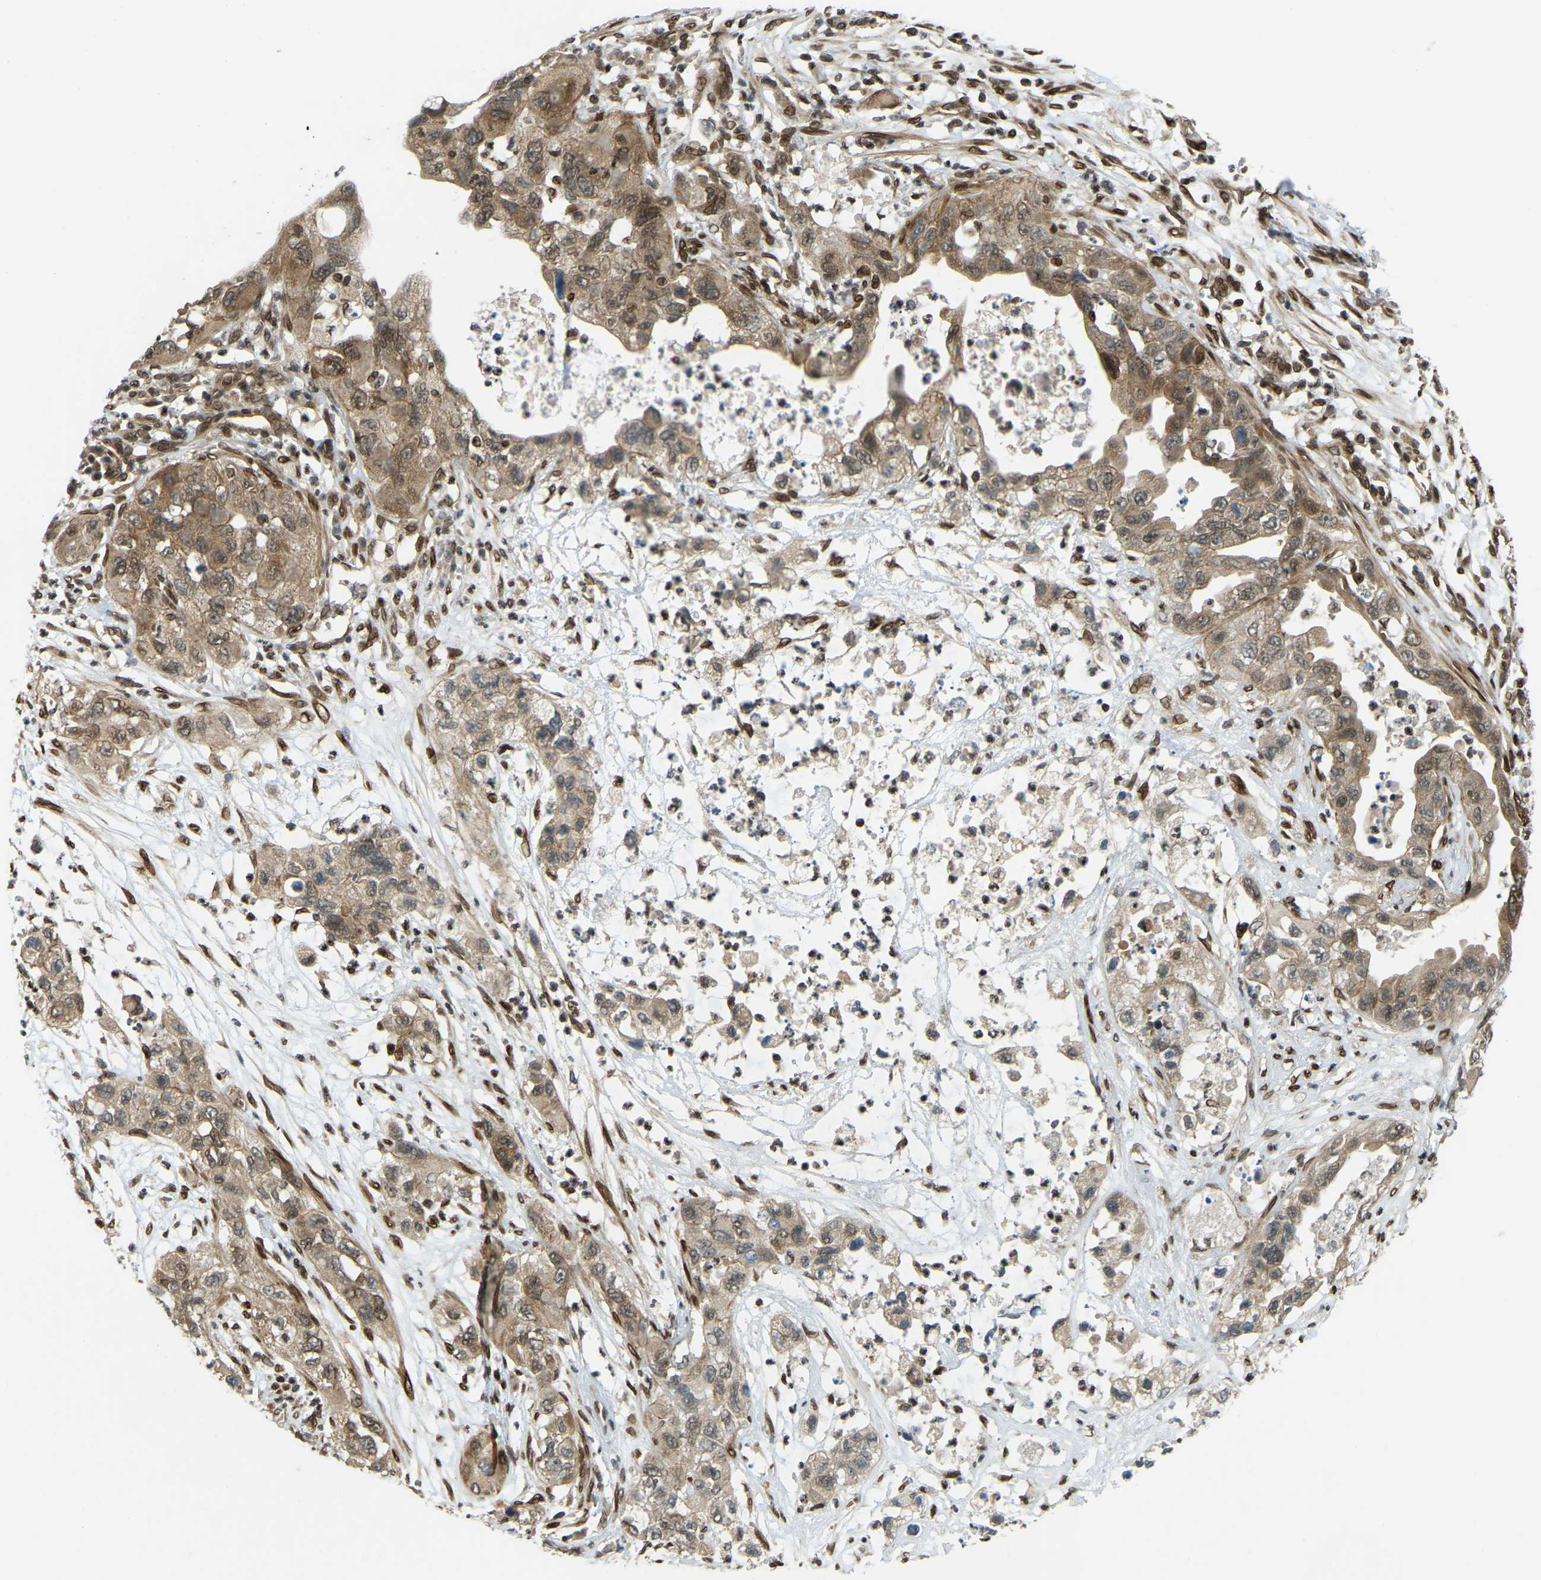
{"staining": {"intensity": "moderate", "quantity": ">75%", "location": "cytoplasmic/membranous,nuclear"}, "tissue": "pancreatic cancer", "cell_type": "Tumor cells", "image_type": "cancer", "snomed": [{"axis": "morphology", "description": "Adenocarcinoma, NOS"}, {"axis": "topography", "description": "Pancreas"}], "caption": "Immunohistochemical staining of pancreatic cancer (adenocarcinoma) reveals medium levels of moderate cytoplasmic/membranous and nuclear positivity in about >75% of tumor cells. Ihc stains the protein in brown and the nuclei are stained blue.", "gene": "SYNE1", "patient": {"sex": "female", "age": 78}}